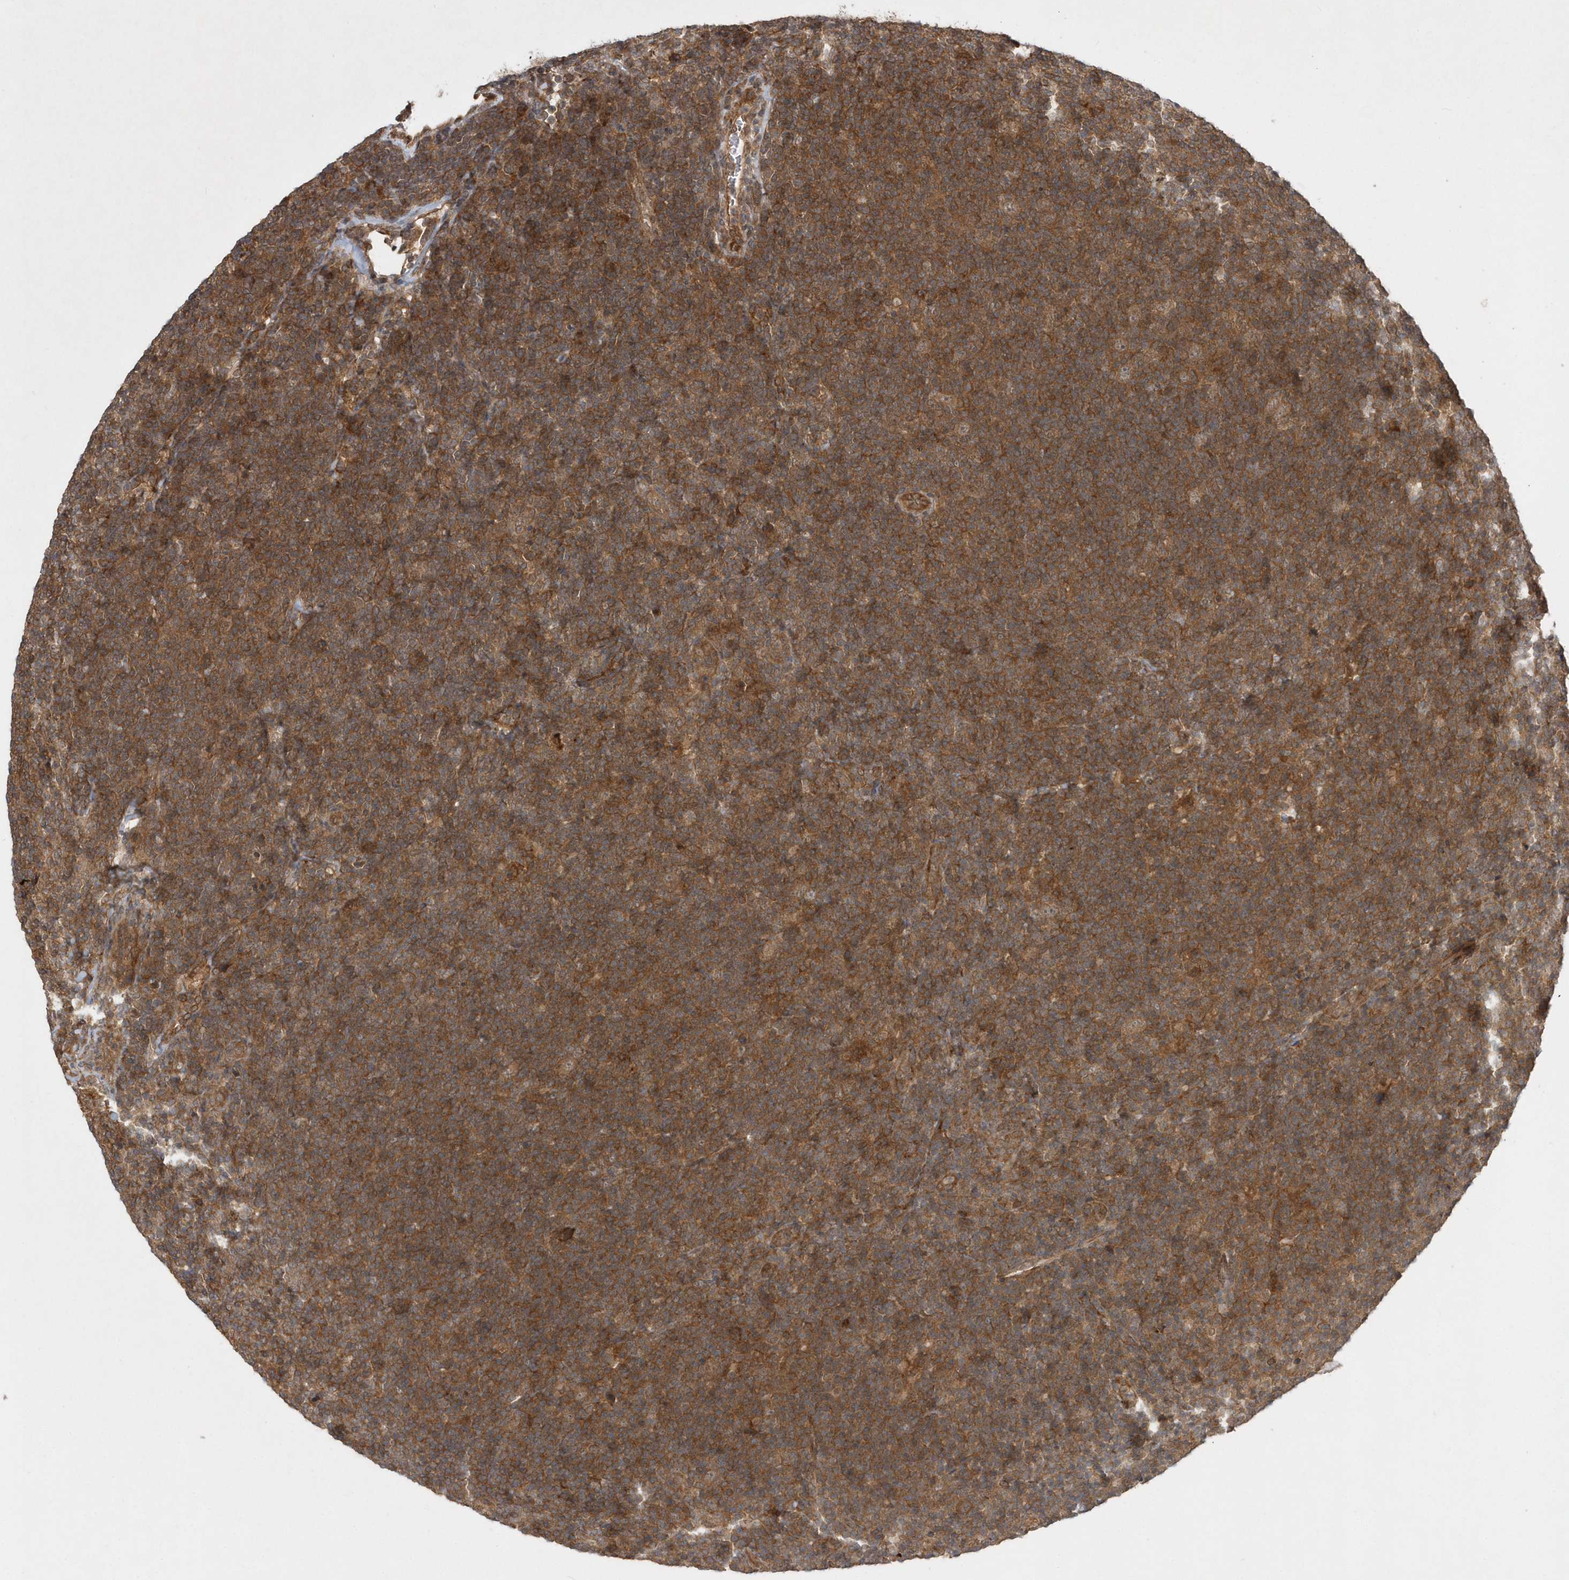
{"staining": {"intensity": "moderate", "quantity": ">75%", "location": "cytoplasmic/membranous"}, "tissue": "lymphoma", "cell_type": "Tumor cells", "image_type": "cancer", "snomed": [{"axis": "morphology", "description": "Hodgkin's disease, NOS"}, {"axis": "topography", "description": "Lymph node"}], "caption": "Immunohistochemical staining of human lymphoma demonstrates moderate cytoplasmic/membranous protein expression in approximately >75% of tumor cells.", "gene": "GFM2", "patient": {"sex": "female", "age": 57}}